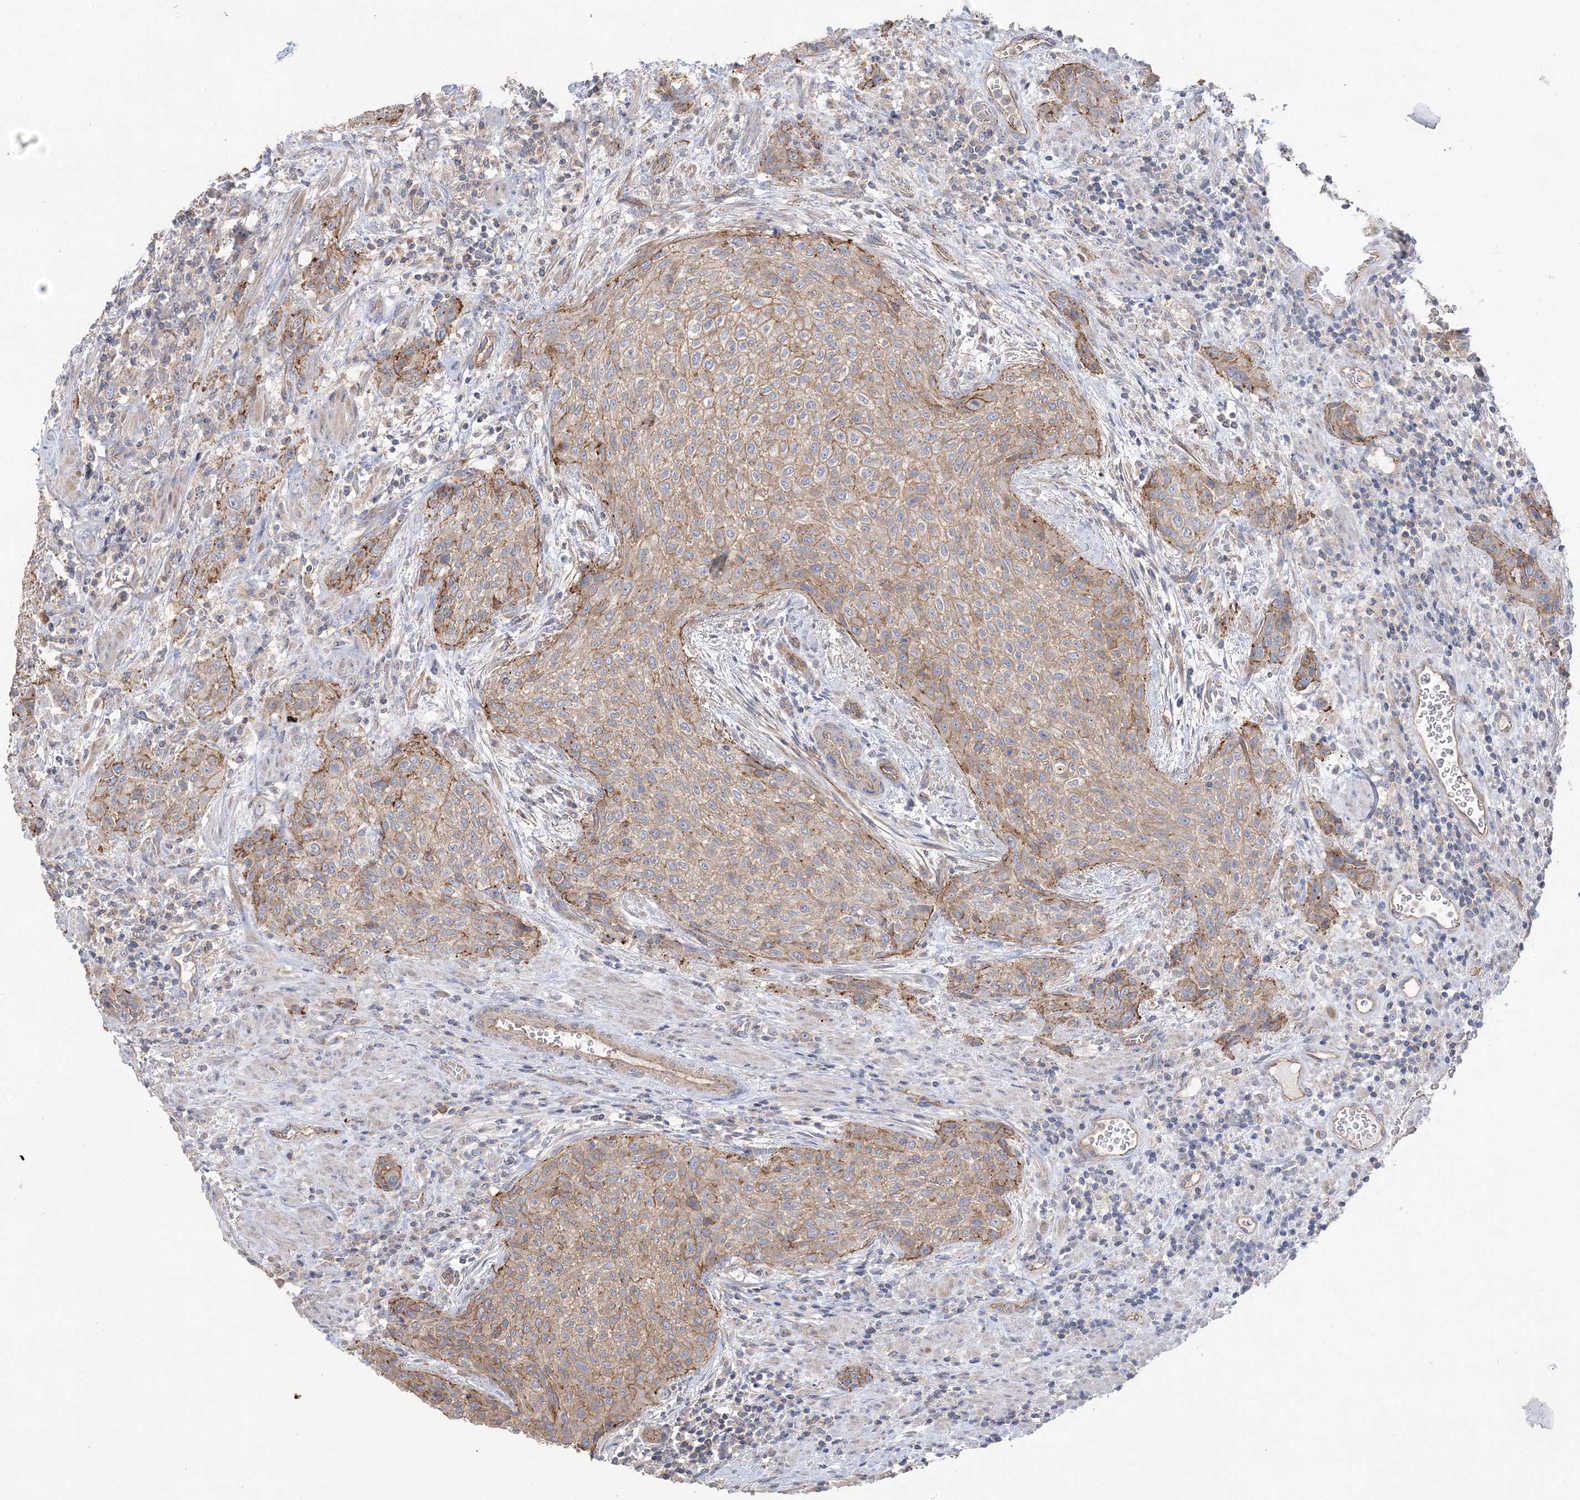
{"staining": {"intensity": "moderate", "quantity": ">75%", "location": "cytoplasmic/membranous"}, "tissue": "urothelial cancer", "cell_type": "Tumor cells", "image_type": "cancer", "snomed": [{"axis": "morphology", "description": "Urothelial carcinoma, High grade"}, {"axis": "topography", "description": "Urinary bladder"}], "caption": "A brown stain highlights moderate cytoplasmic/membranous expression of a protein in human urothelial cancer tumor cells. The staining is performed using DAB (3,3'-diaminobenzidine) brown chromogen to label protein expression. The nuclei are counter-stained blue using hematoxylin.", "gene": "PIGC", "patient": {"sex": "male", "age": 35}}